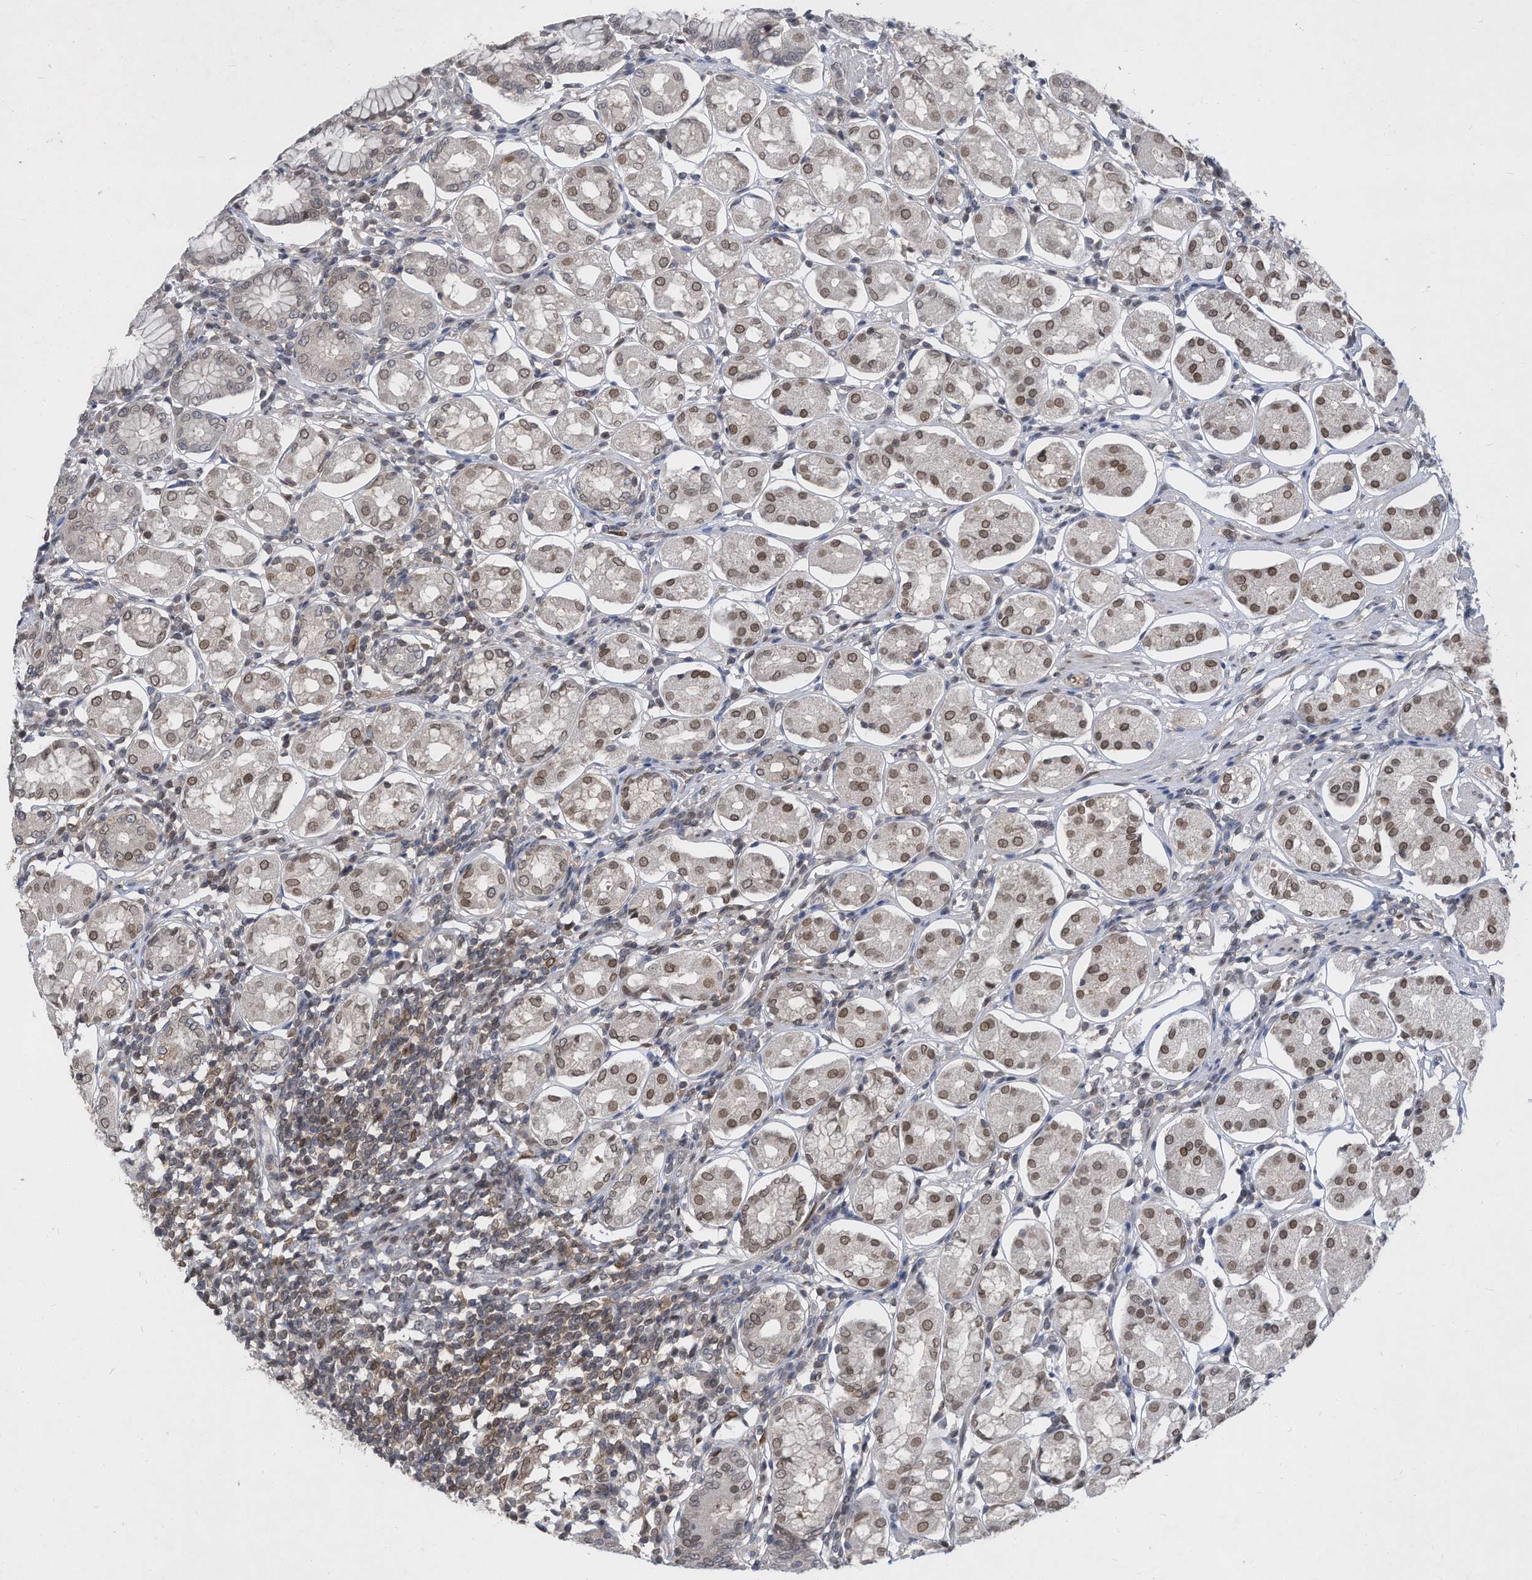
{"staining": {"intensity": "moderate", "quantity": ">75%", "location": "cytoplasmic/membranous,nuclear"}, "tissue": "stomach", "cell_type": "Glandular cells", "image_type": "normal", "snomed": [{"axis": "morphology", "description": "Normal tissue, NOS"}, {"axis": "topography", "description": "Stomach, lower"}], "caption": "A high-resolution photomicrograph shows immunohistochemistry (IHC) staining of benign stomach, which exhibits moderate cytoplasmic/membranous,nuclear positivity in approximately >75% of glandular cells.", "gene": "KPNB1", "patient": {"sex": "female", "age": 56}}